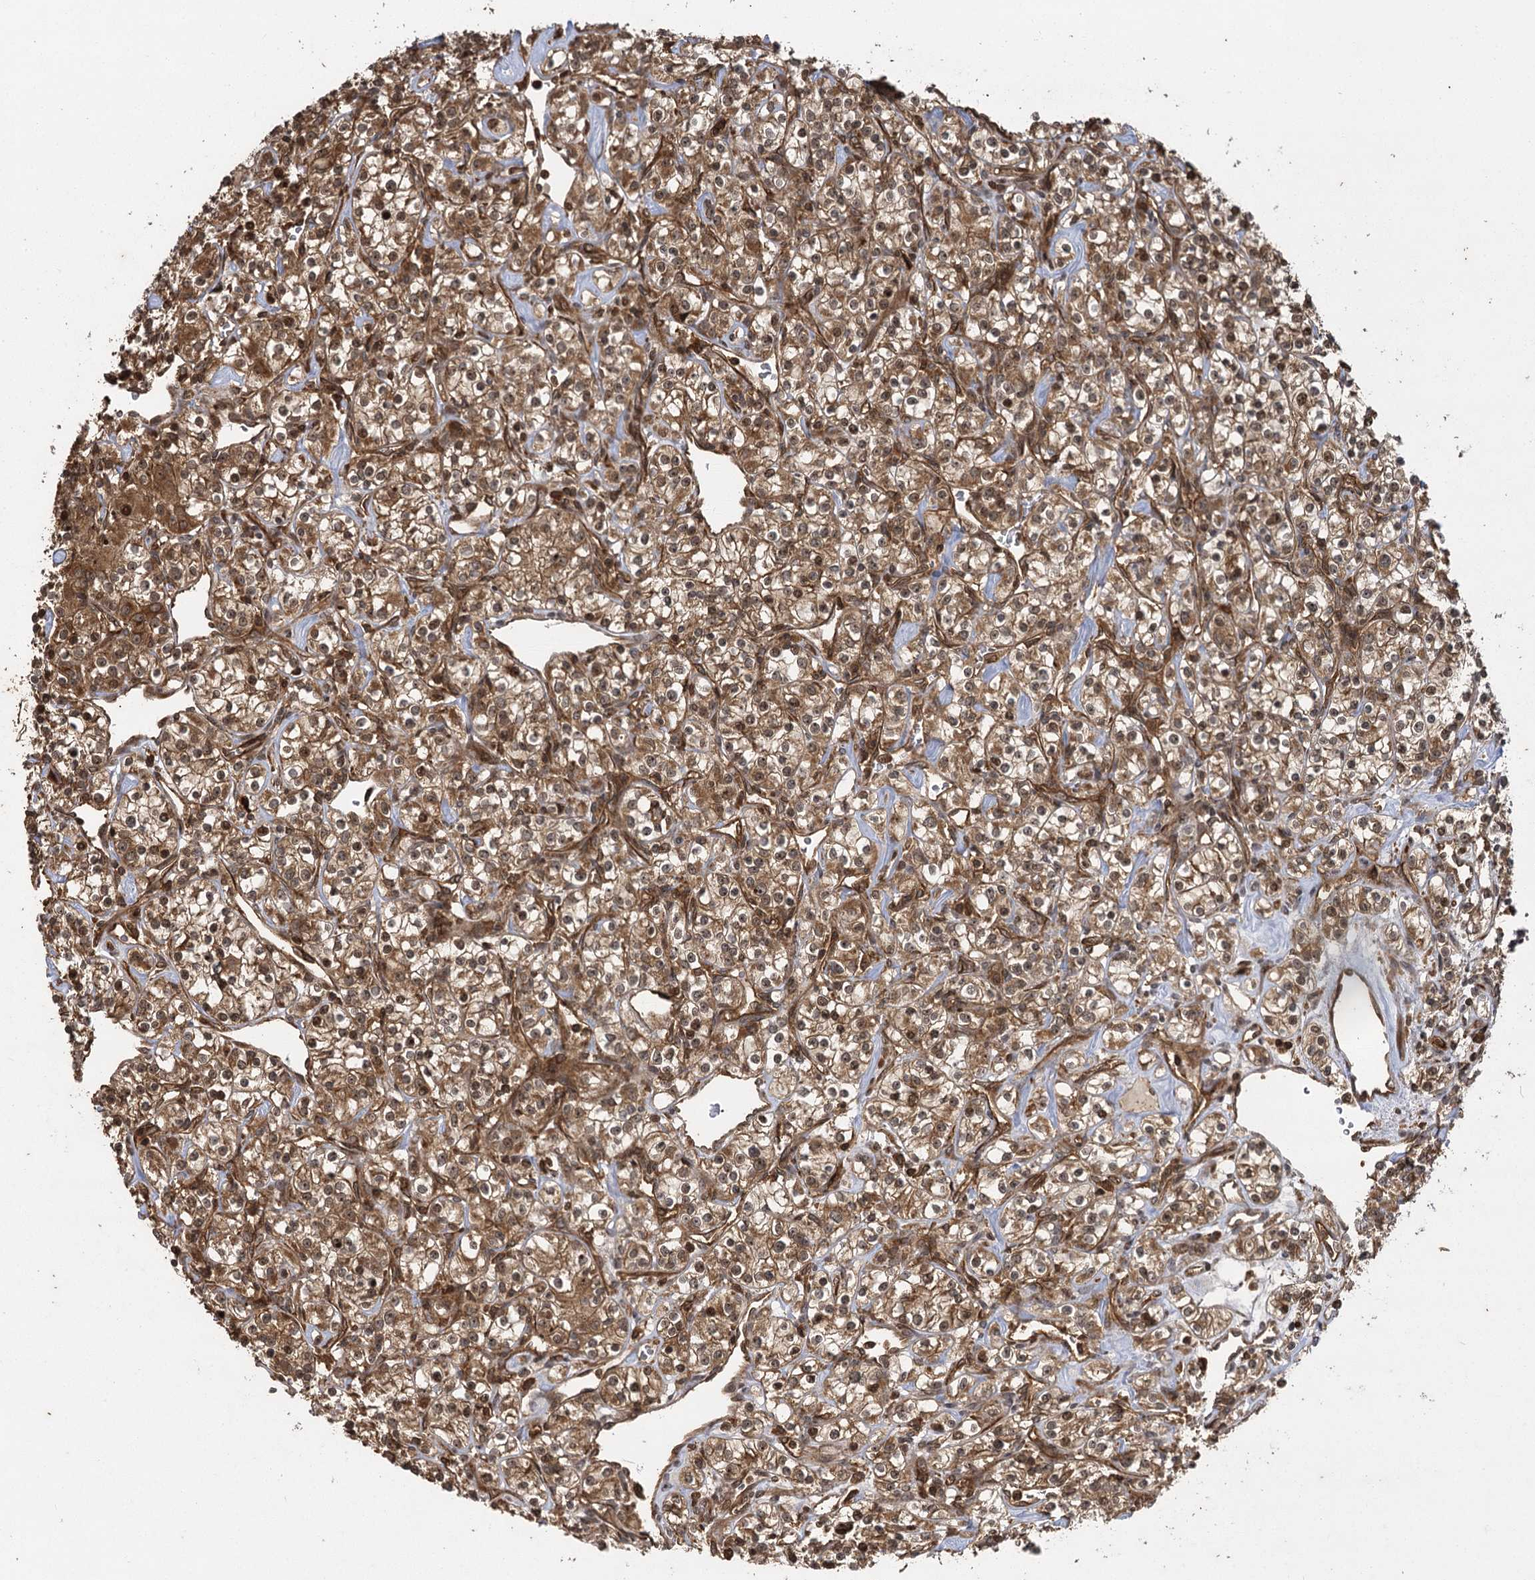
{"staining": {"intensity": "moderate", "quantity": ">75%", "location": "cytoplasmic/membranous,nuclear"}, "tissue": "renal cancer", "cell_type": "Tumor cells", "image_type": "cancer", "snomed": [{"axis": "morphology", "description": "Adenocarcinoma, NOS"}, {"axis": "topography", "description": "Kidney"}], "caption": "Tumor cells exhibit moderate cytoplasmic/membranous and nuclear staining in about >75% of cells in adenocarcinoma (renal). The protein of interest is stained brown, and the nuclei are stained in blue (DAB (3,3'-diaminobenzidine) IHC with brightfield microscopy, high magnification).", "gene": "IL11RA", "patient": {"sex": "male", "age": 77}}